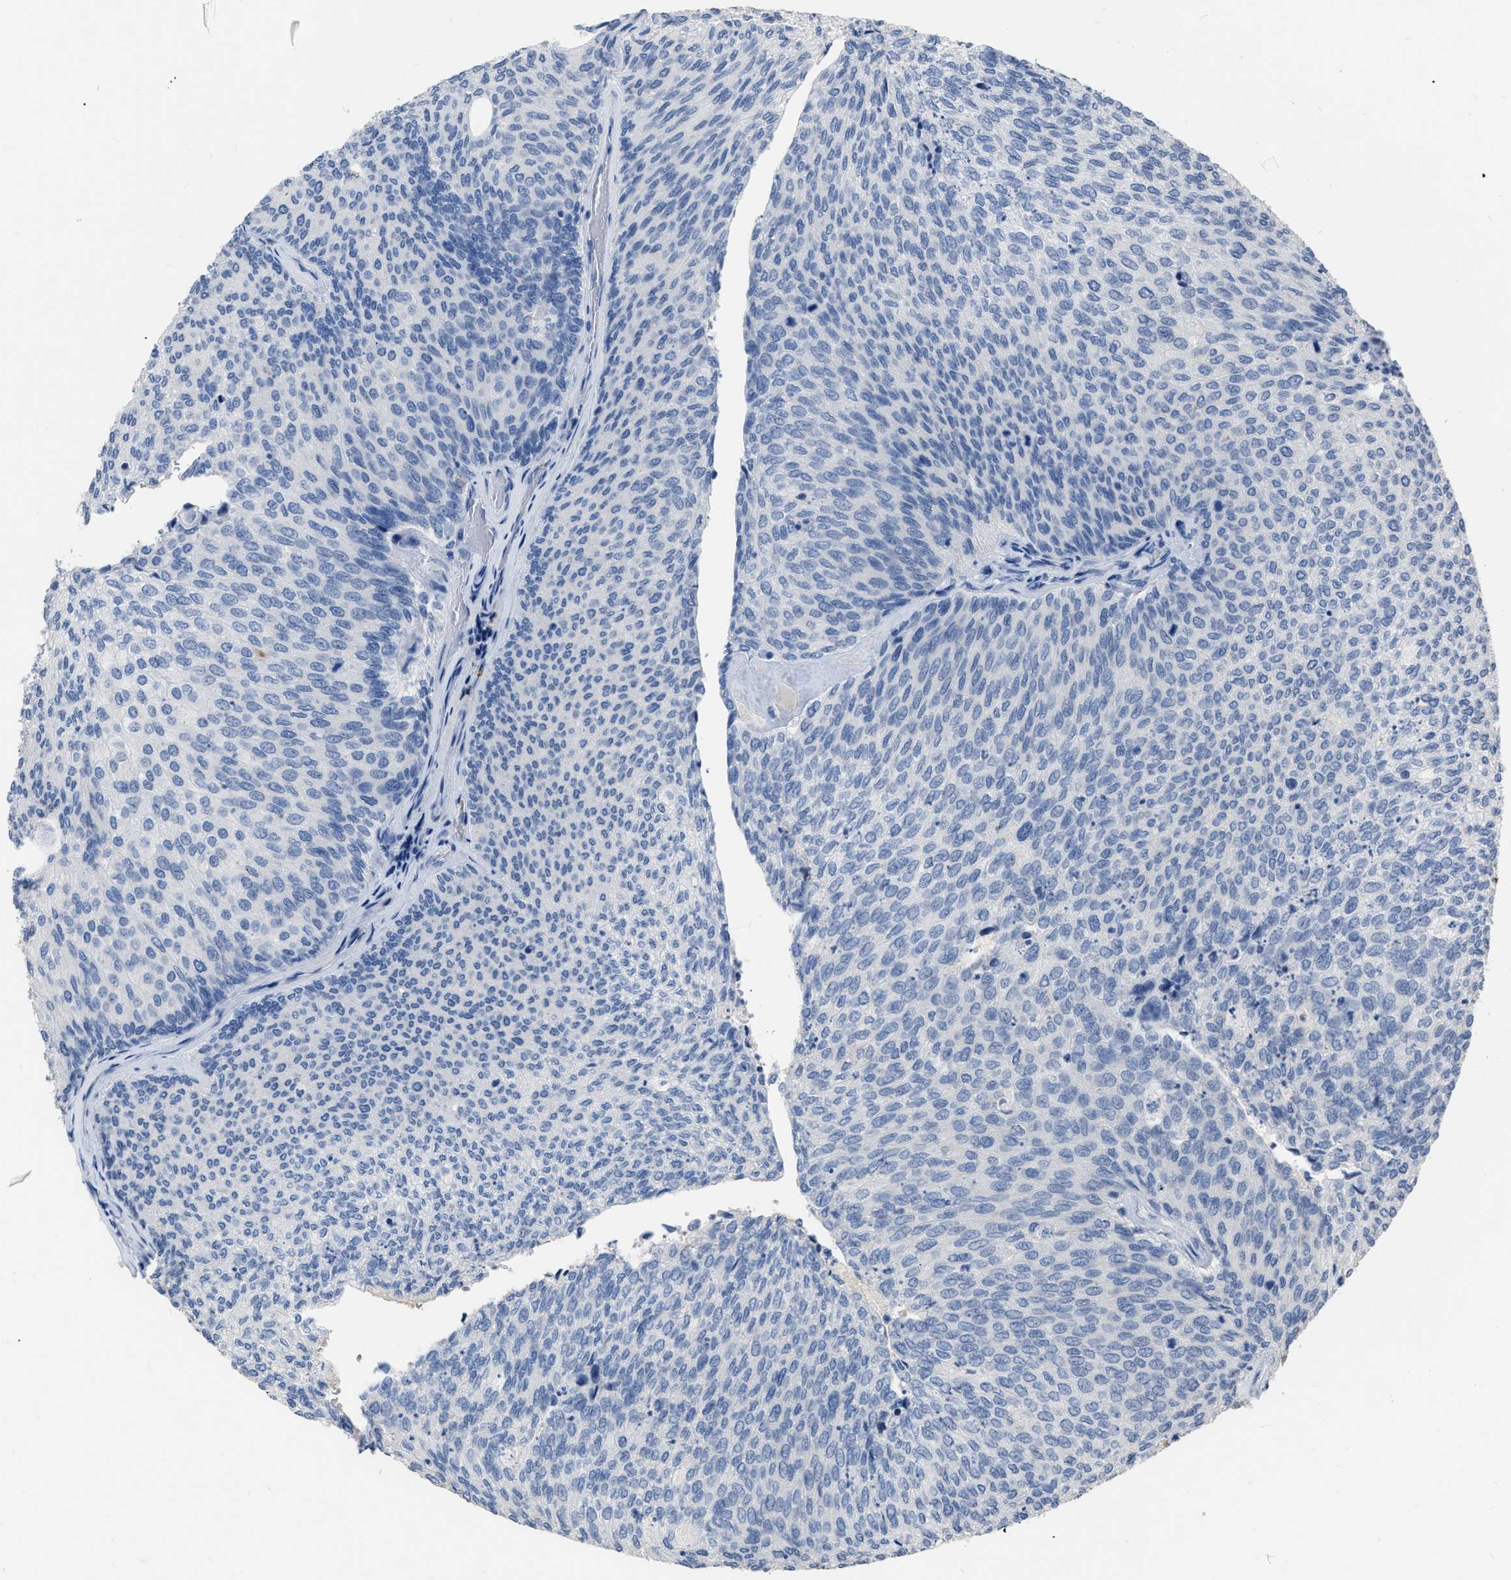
{"staining": {"intensity": "negative", "quantity": "none", "location": "none"}, "tissue": "urothelial cancer", "cell_type": "Tumor cells", "image_type": "cancer", "snomed": [{"axis": "morphology", "description": "Urothelial carcinoma, Low grade"}, {"axis": "topography", "description": "Urinary bladder"}], "caption": "Protein analysis of urothelial cancer demonstrates no significant expression in tumor cells.", "gene": "HABP2", "patient": {"sex": "female", "age": 79}}